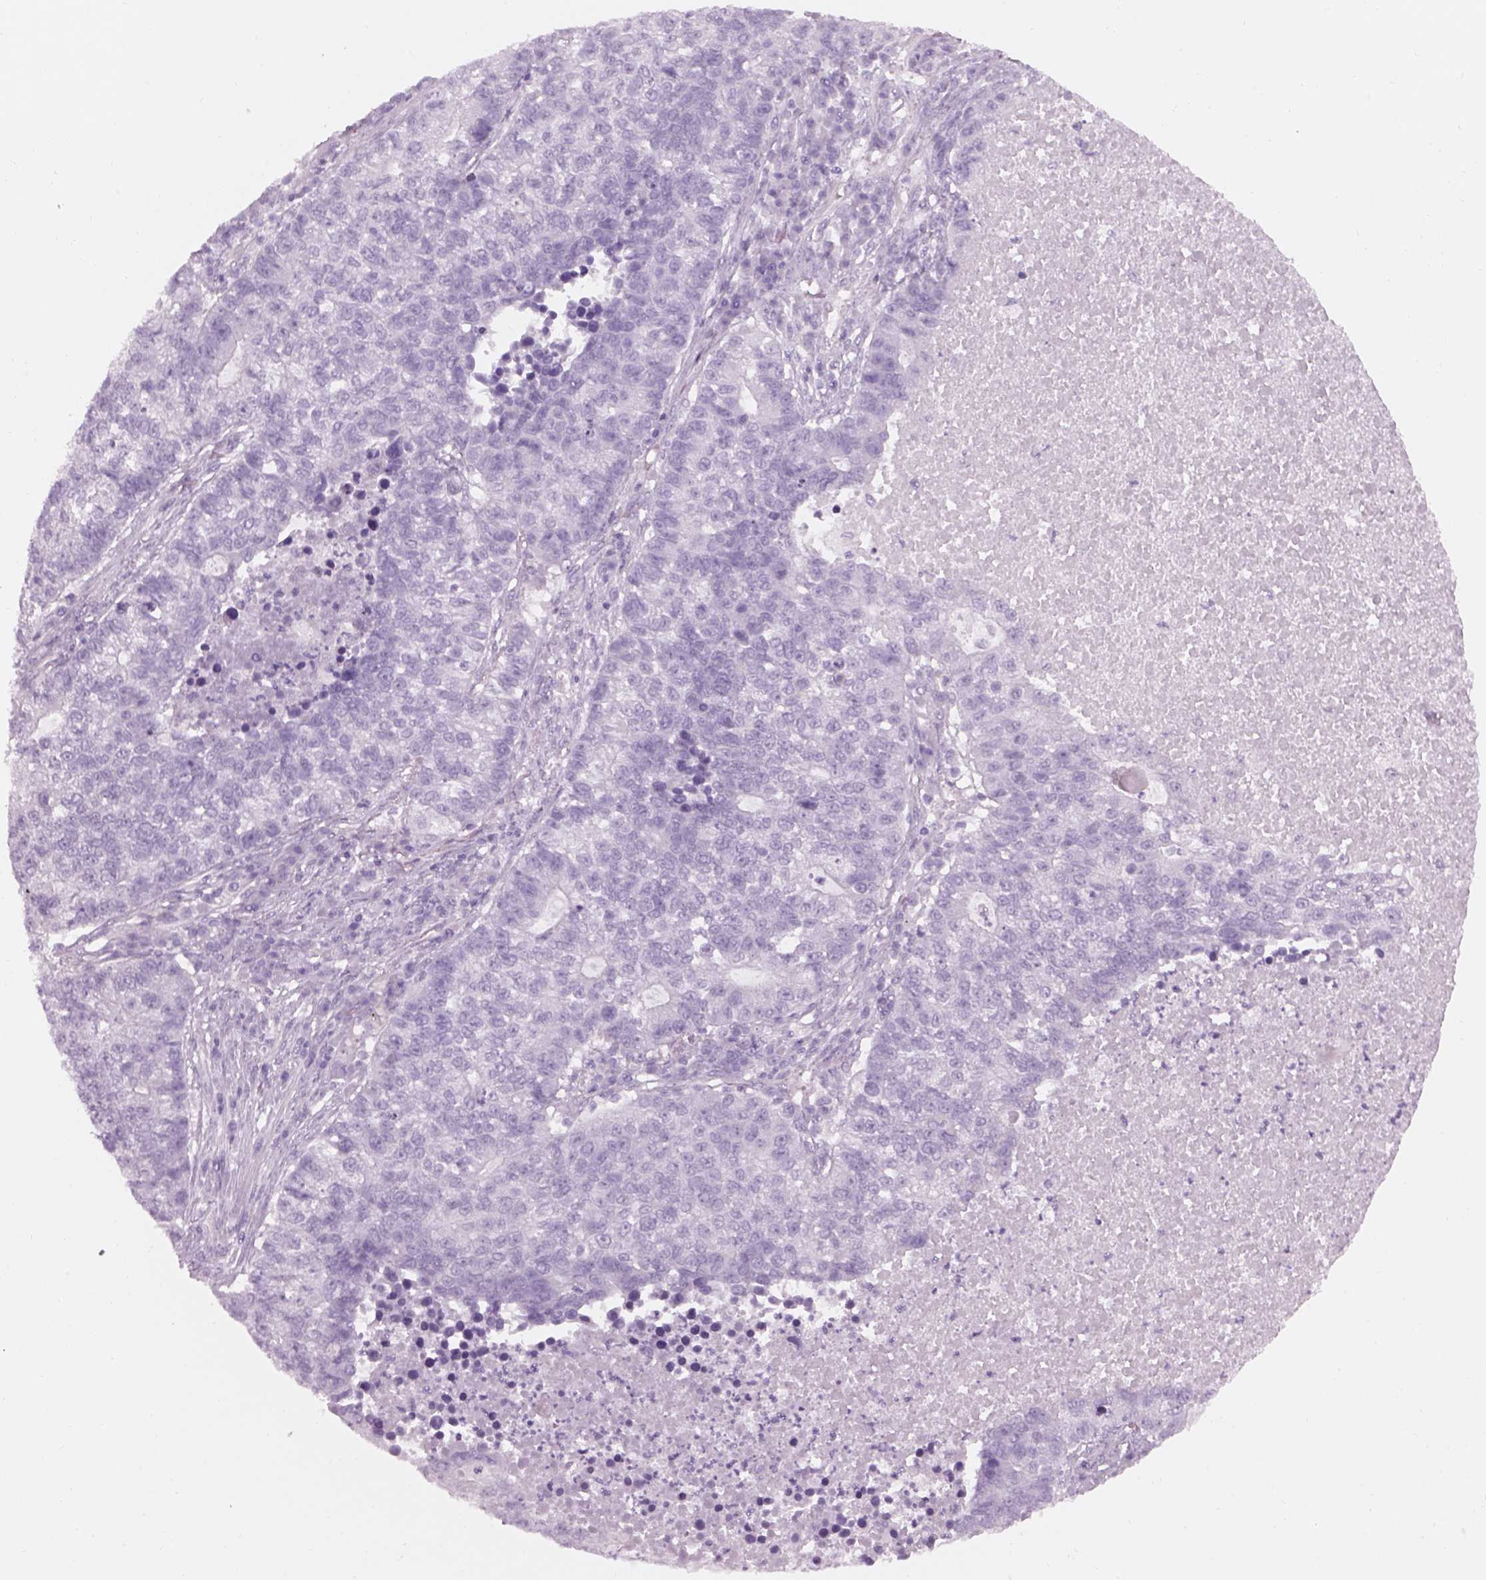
{"staining": {"intensity": "negative", "quantity": "none", "location": "none"}, "tissue": "lung cancer", "cell_type": "Tumor cells", "image_type": "cancer", "snomed": [{"axis": "morphology", "description": "Adenocarcinoma, NOS"}, {"axis": "topography", "description": "Lung"}], "caption": "Protein analysis of lung adenocarcinoma shows no significant expression in tumor cells.", "gene": "GAS2L2", "patient": {"sex": "male", "age": 57}}